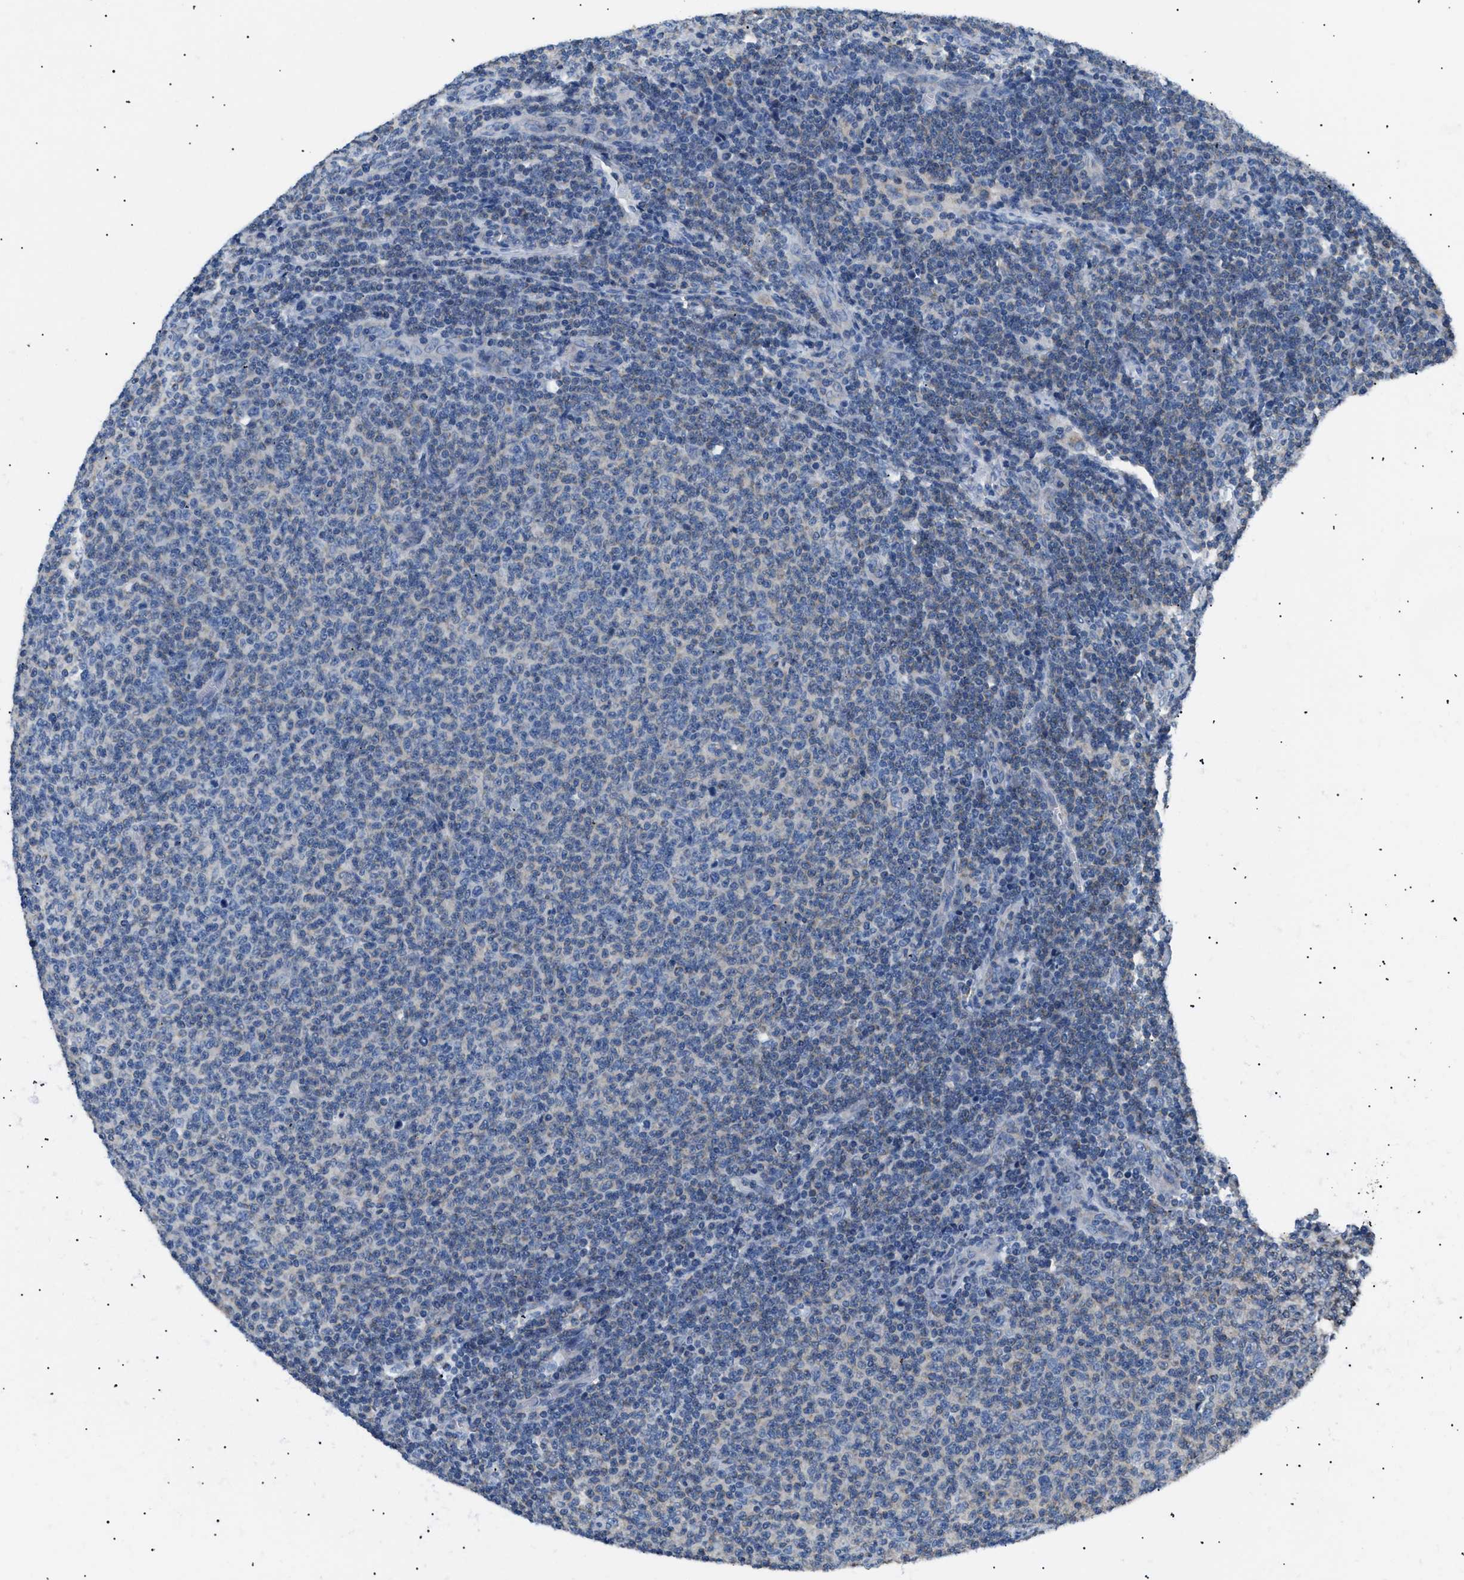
{"staining": {"intensity": "negative", "quantity": "none", "location": "none"}, "tissue": "lymphoma", "cell_type": "Tumor cells", "image_type": "cancer", "snomed": [{"axis": "morphology", "description": "Malignant lymphoma, non-Hodgkin's type, Low grade"}, {"axis": "topography", "description": "Lymph node"}], "caption": "Human malignant lymphoma, non-Hodgkin's type (low-grade) stained for a protein using immunohistochemistry (IHC) demonstrates no staining in tumor cells.", "gene": "ILDR1", "patient": {"sex": "male", "age": 66}}